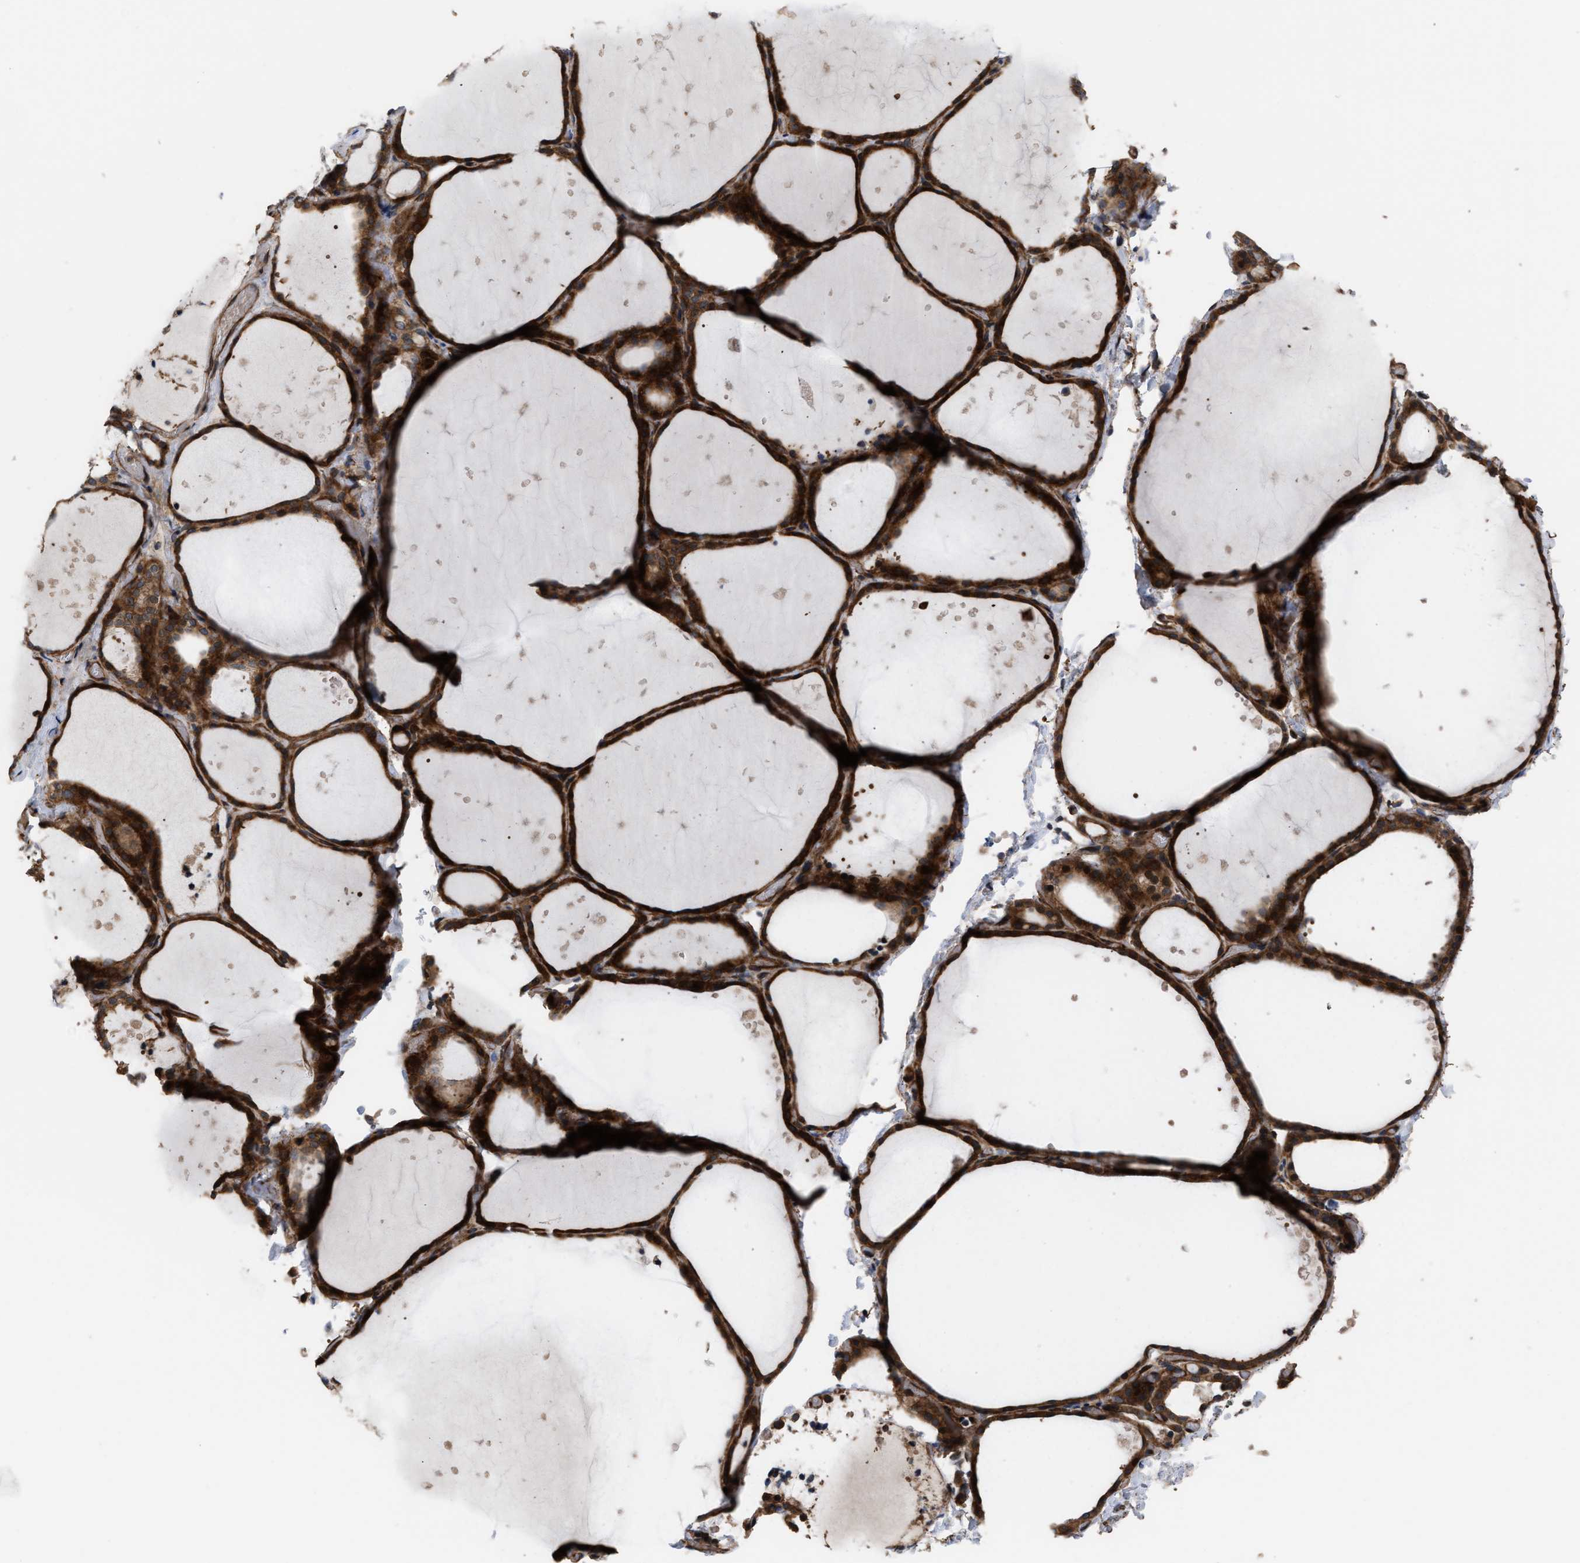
{"staining": {"intensity": "strong", "quantity": ">75%", "location": "cytoplasmic/membranous"}, "tissue": "thyroid gland", "cell_type": "Glandular cells", "image_type": "normal", "snomed": [{"axis": "morphology", "description": "Normal tissue, NOS"}, {"axis": "topography", "description": "Thyroid gland"}], "caption": "IHC of unremarkable human thyroid gland shows high levels of strong cytoplasmic/membranous expression in about >75% of glandular cells.", "gene": "STAU1", "patient": {"sex": "female", "age": 44}}